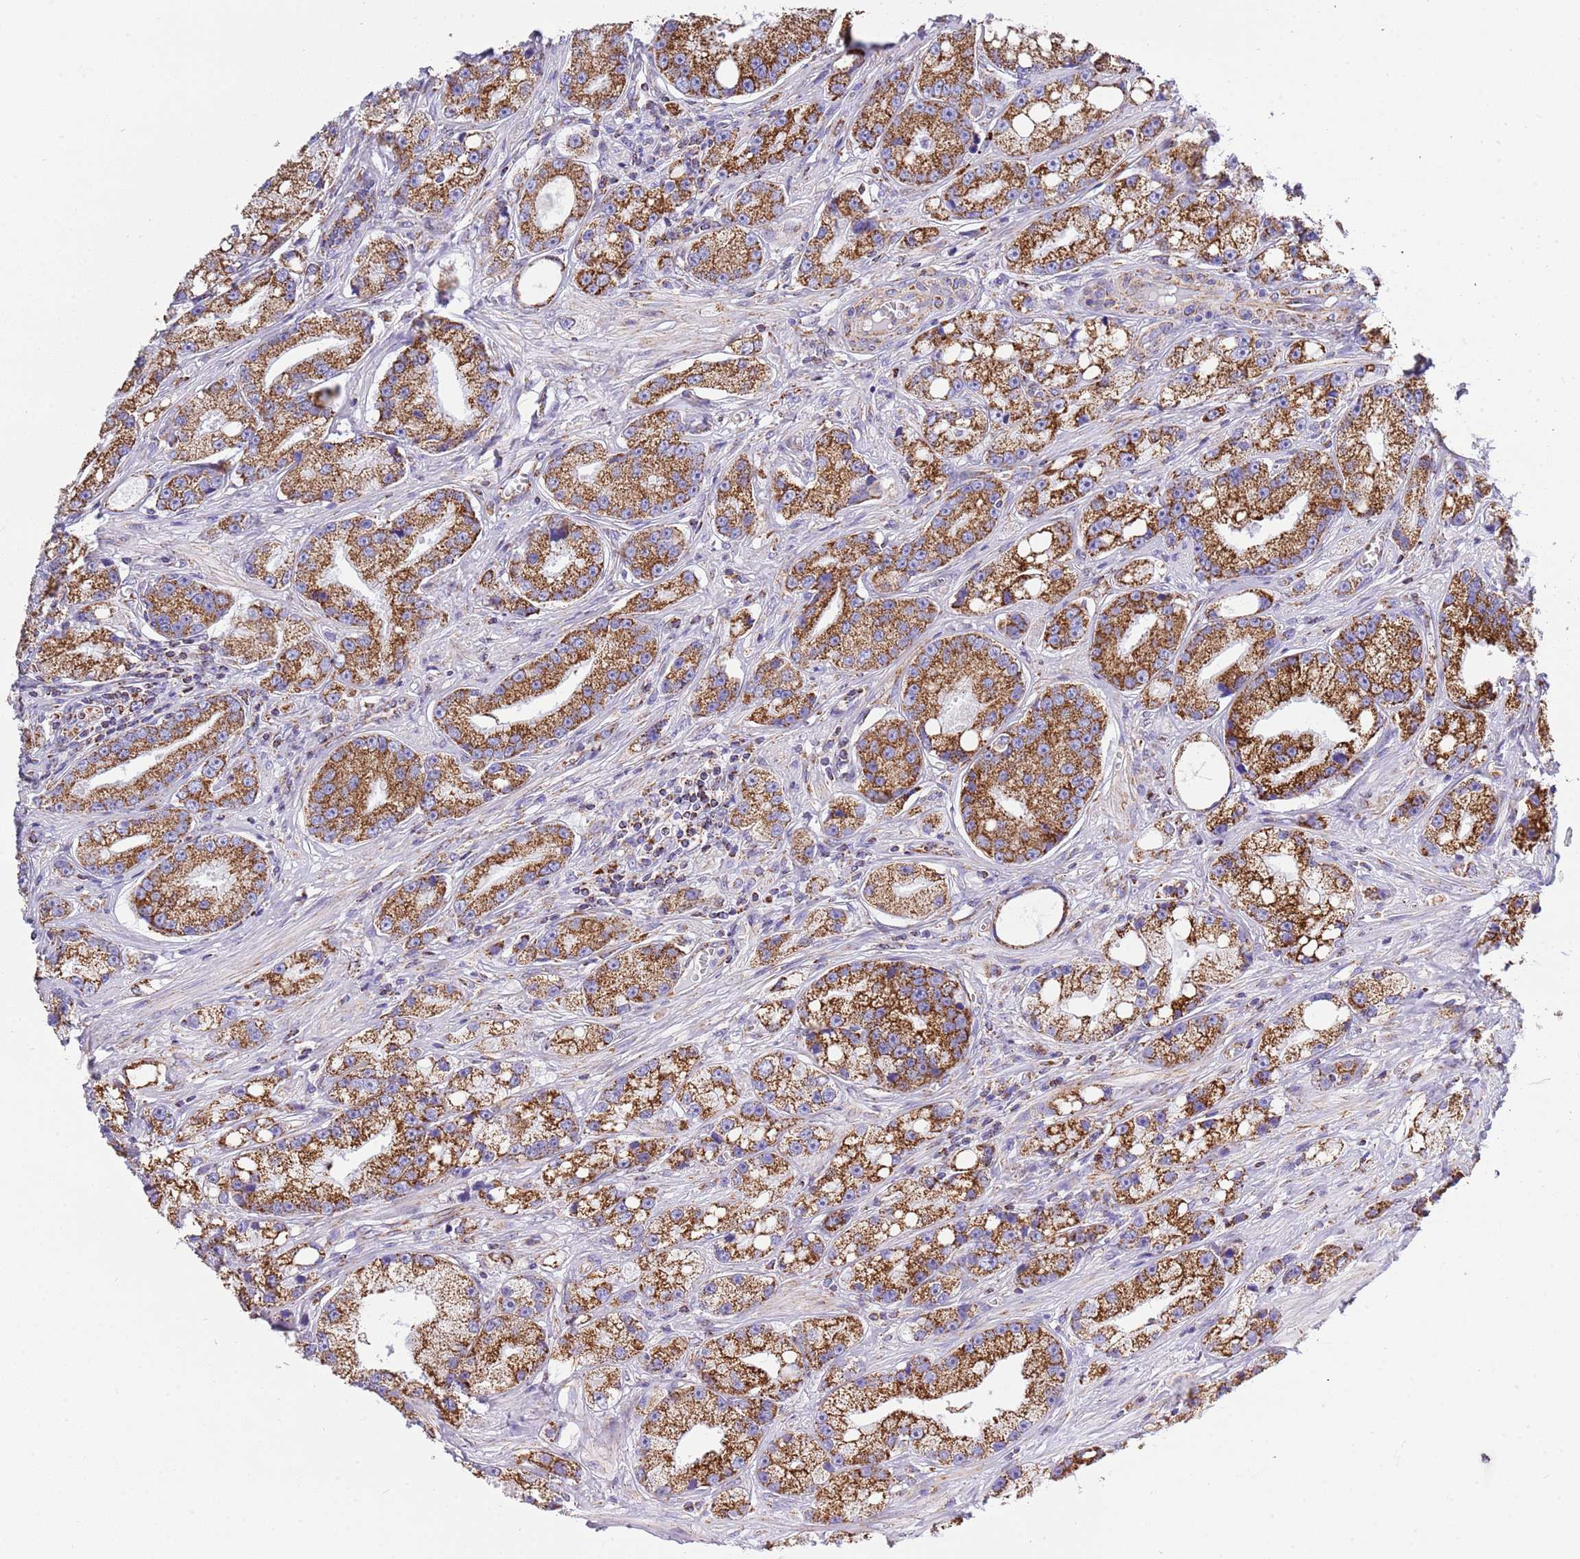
{"staining": {"intensity": "strong", "quantity": ">75%", "location": "cytoplasmic/membranous"}, "tissue": "prostate cancer", "cell_type": "Tumor cells", "image_type": "cancer", "snomed": [{"axis": "morphology", "description": "Adenocarcinoma, High grade"}, {"axis": "topography", "description": "Prostate"}], "caption": "Strong cytoplasmic/membranous staining is appreciated in about >75% of tumor cells in prostate cancer. The protein is shown in brown color, while the nuclei are stained blue.", "gene": "SUCLG2", "patient": {"sex": "male", "age": 74}}